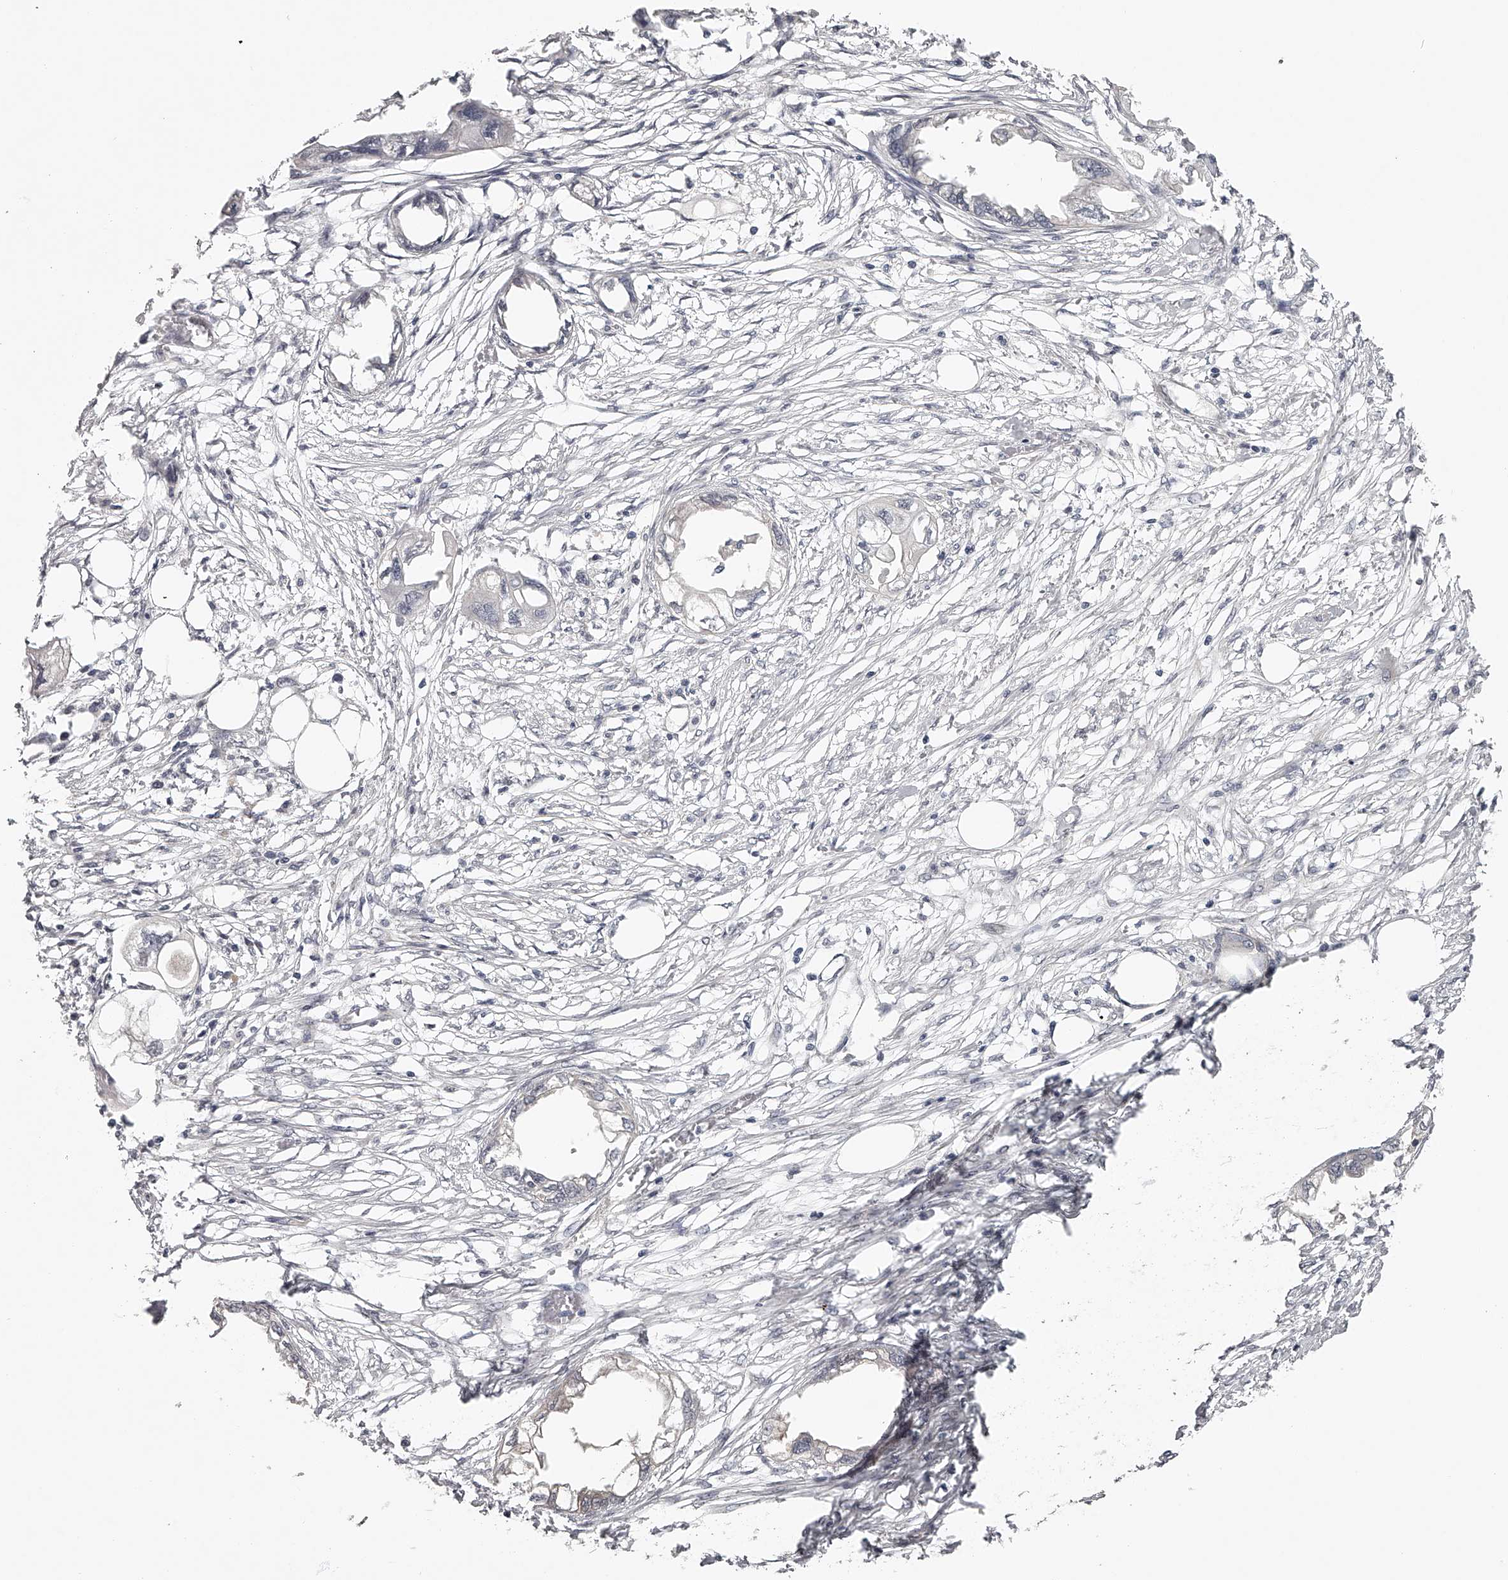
{"staining": {"intensity": "negative", "quantity": "none", "location": "none"}, "tissue": "endometrial cancer", "cell_type": "Tumor cells", "image_type": "cancer", "snomed": [{"axis": "morphology", "description": "Adenocarcinoma, NOS"}, {"axis": "morphology", "description": "Adenocarcinoma, metastatic, NOS"}, {"axis": "topography", "description": "Adipose tissue"}, {"axis": "topography", "description": "Endometrium"}], "caption": "The histopathology image demonstrates no significant expression in tumor cells of endometrial metastatic adenocarcinoma. Nuclei are stained in blue.", "gene": "GGCT", "patient": {"sex": "female", "age": 67}}